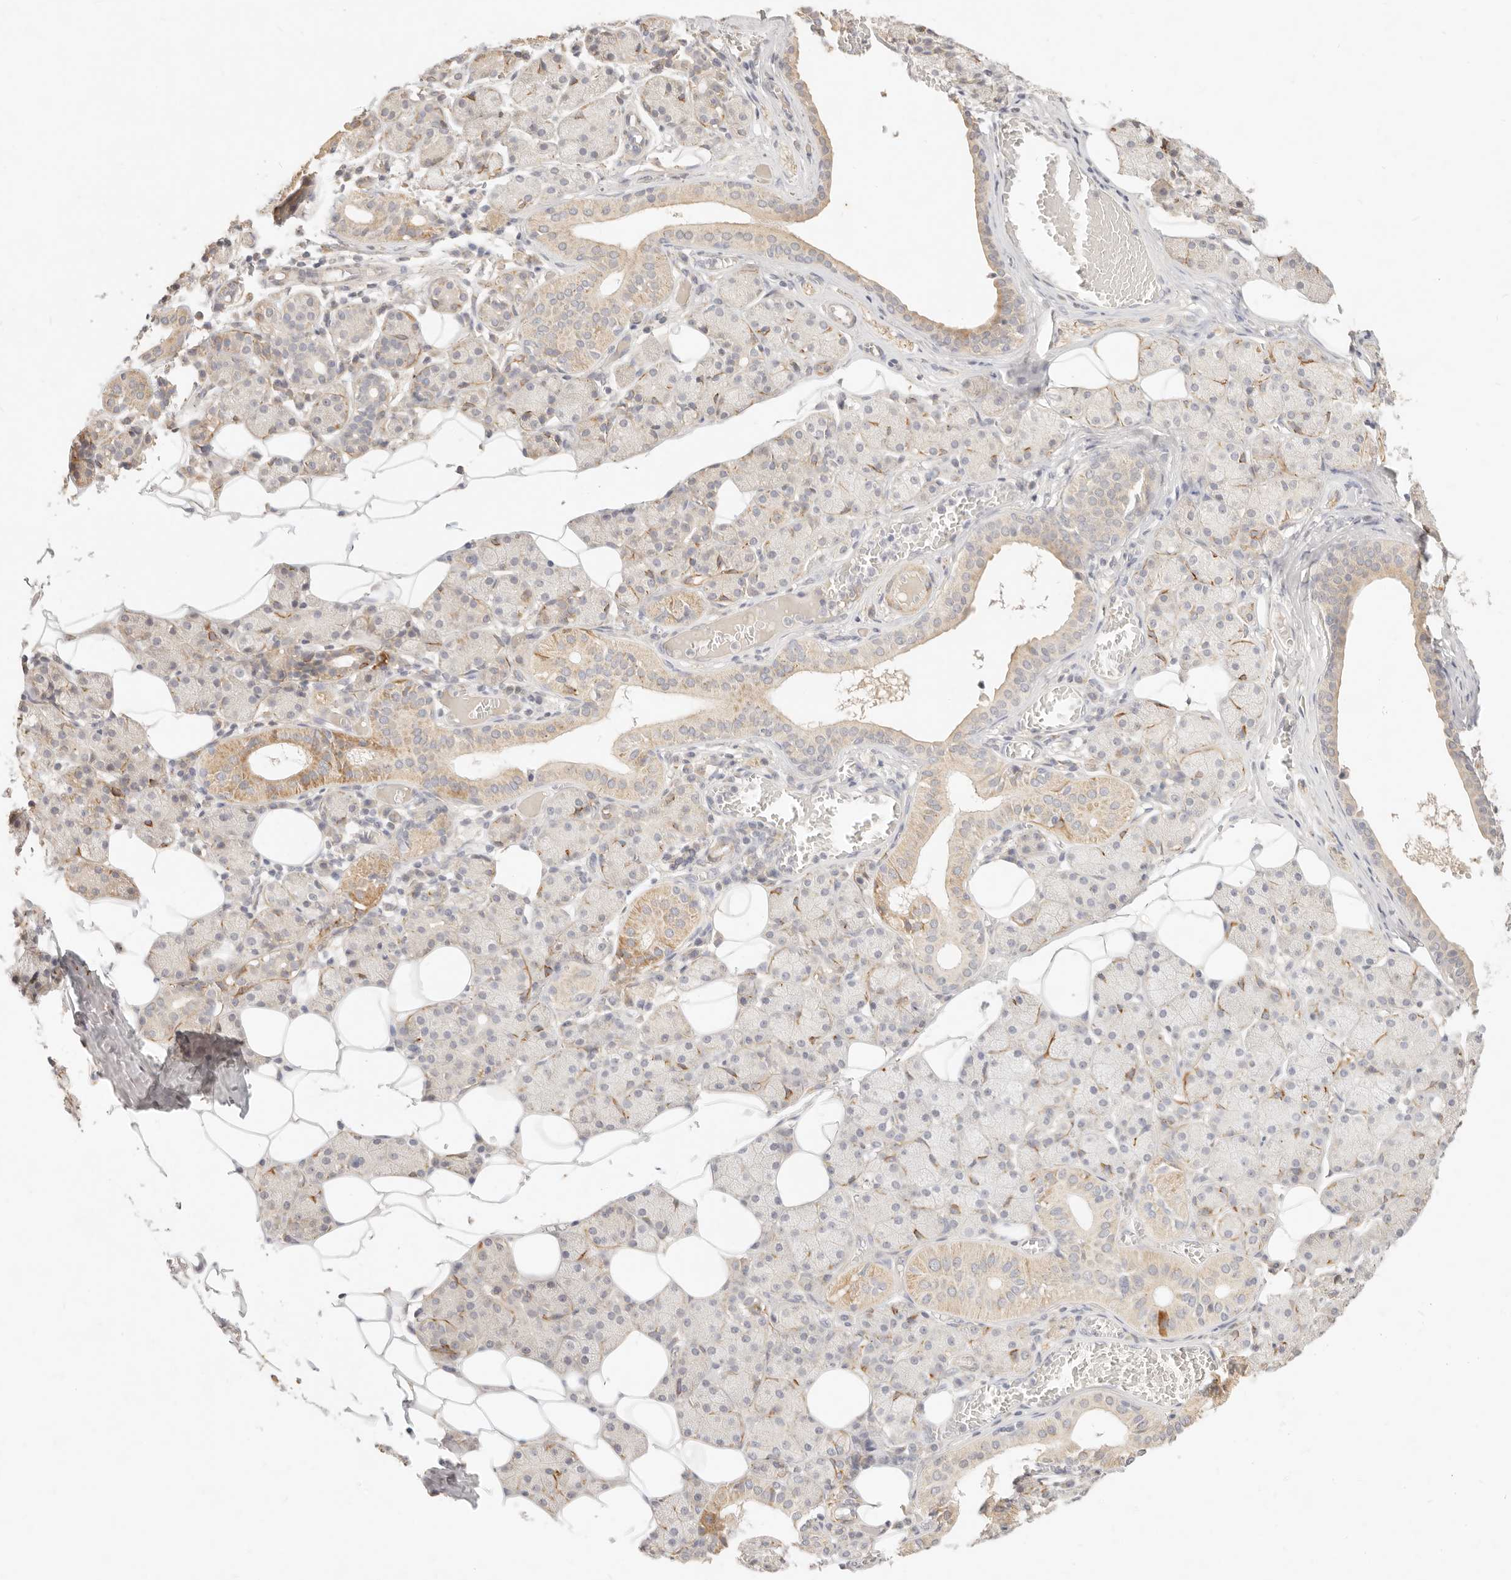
{"staining": {"intensity": "moderate", "quantity": "<25%", "location": "cytoplasmic/membranous"}, "tissue": "salivary gland", "cell_type": "Glandular cells", "image_type": "normal", "snomed": [{"axis": "morphology", "description": "Normal tissue, NOS"}, {"axis": "topography", "description": "Salivary gland"}], "caption": "Approximately <25% of glandular cells in normal human salivary gland exhibit moderate cytoplasmic/membranous protein staining as visualized by brown immunohistochemical staining.", "gene": "RUBCNL", "patient": {"sex": "female", "age": 33}}